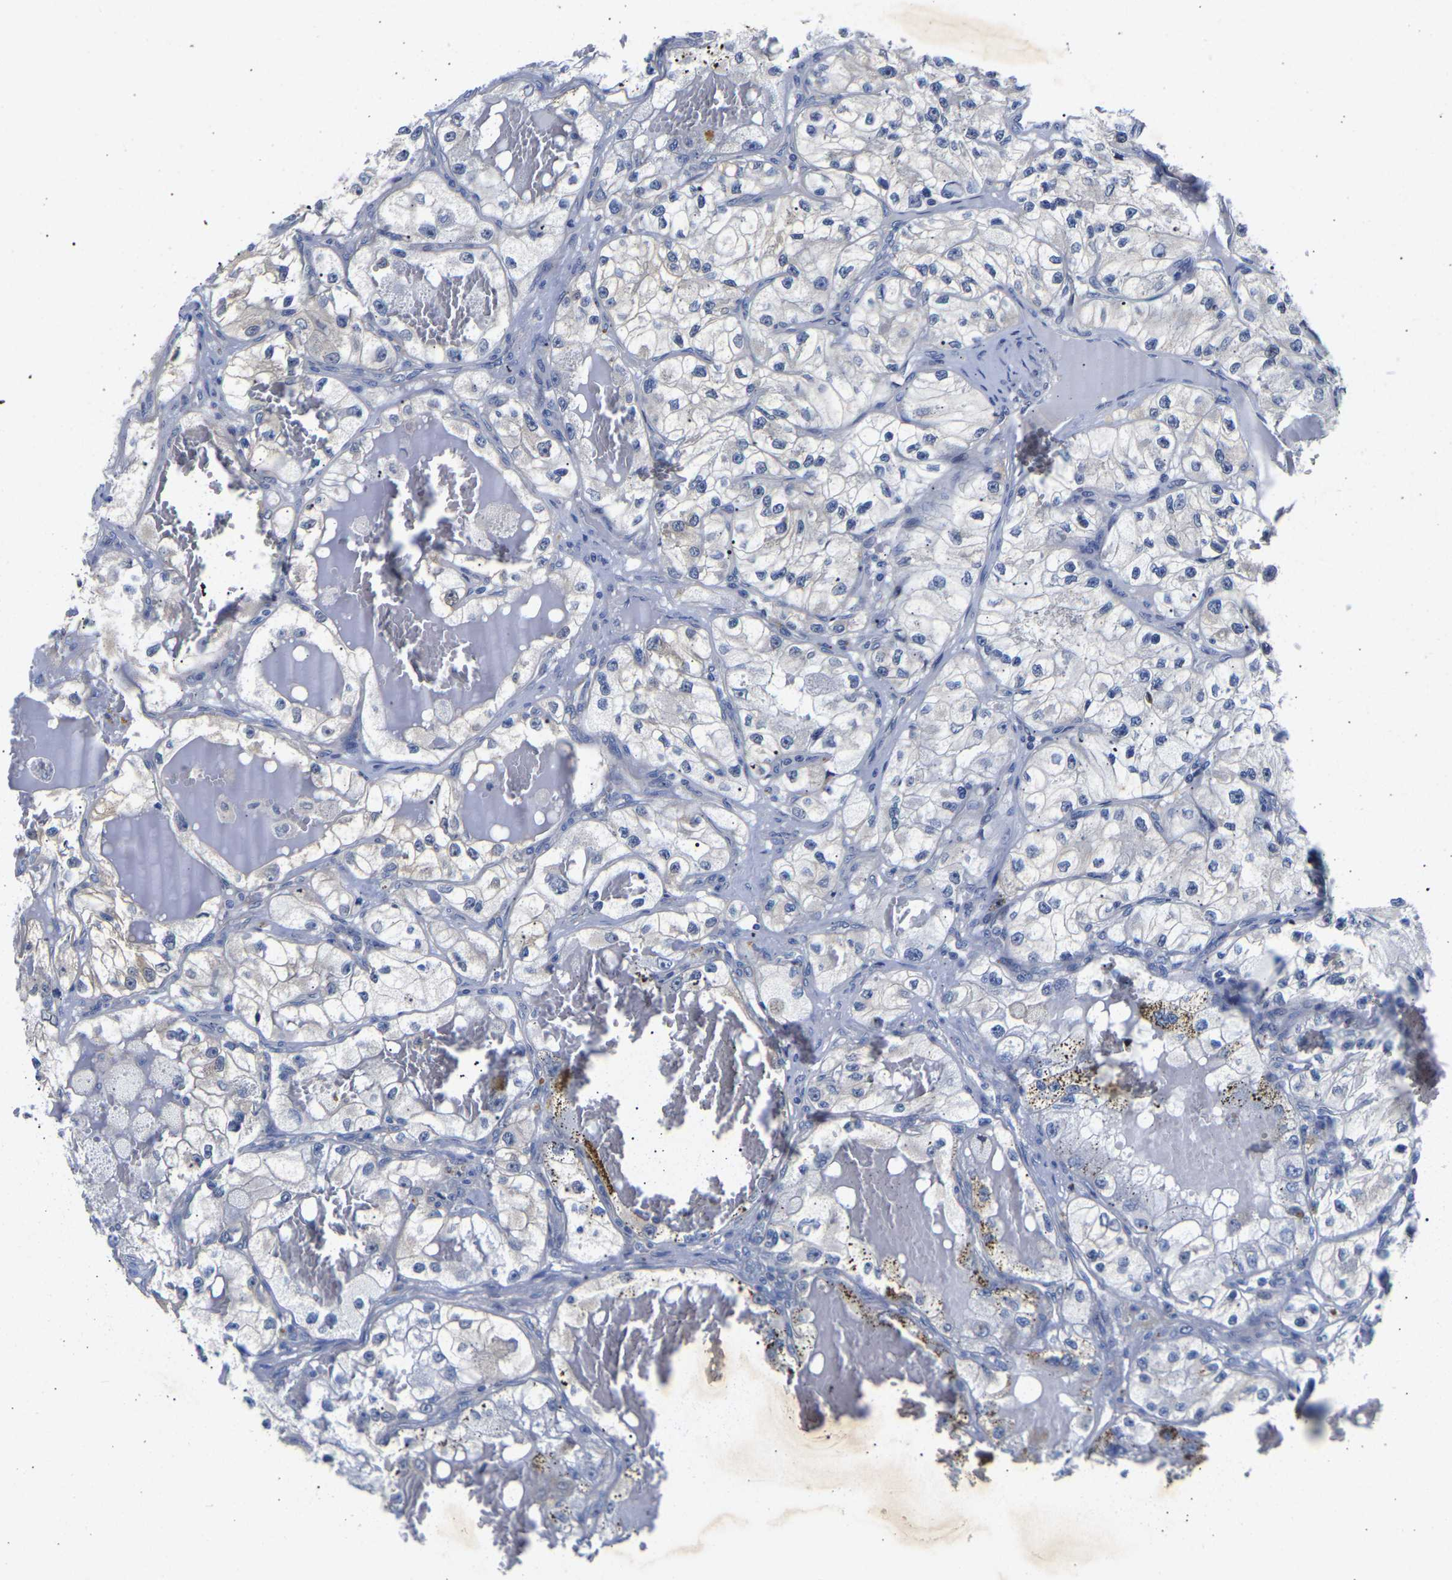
{"staining": {"intensity": "negative", "quantity": "none", "location": "none"}, "tissue": "renal cancer", "cell_type": "Tumor cells", "image_type": "cancer", "snomed": [{"axis": "morphology", "description": "Adenocarcinoma, NOS"}, {"axis": "topography", "description": "Kidney"}], "caption": "A micrograph of human adenocarcinoma (renal) is negative for staining in tumor cells.", "gene": "CCDC6", "patient": {"sex": "female", "age": 57}}